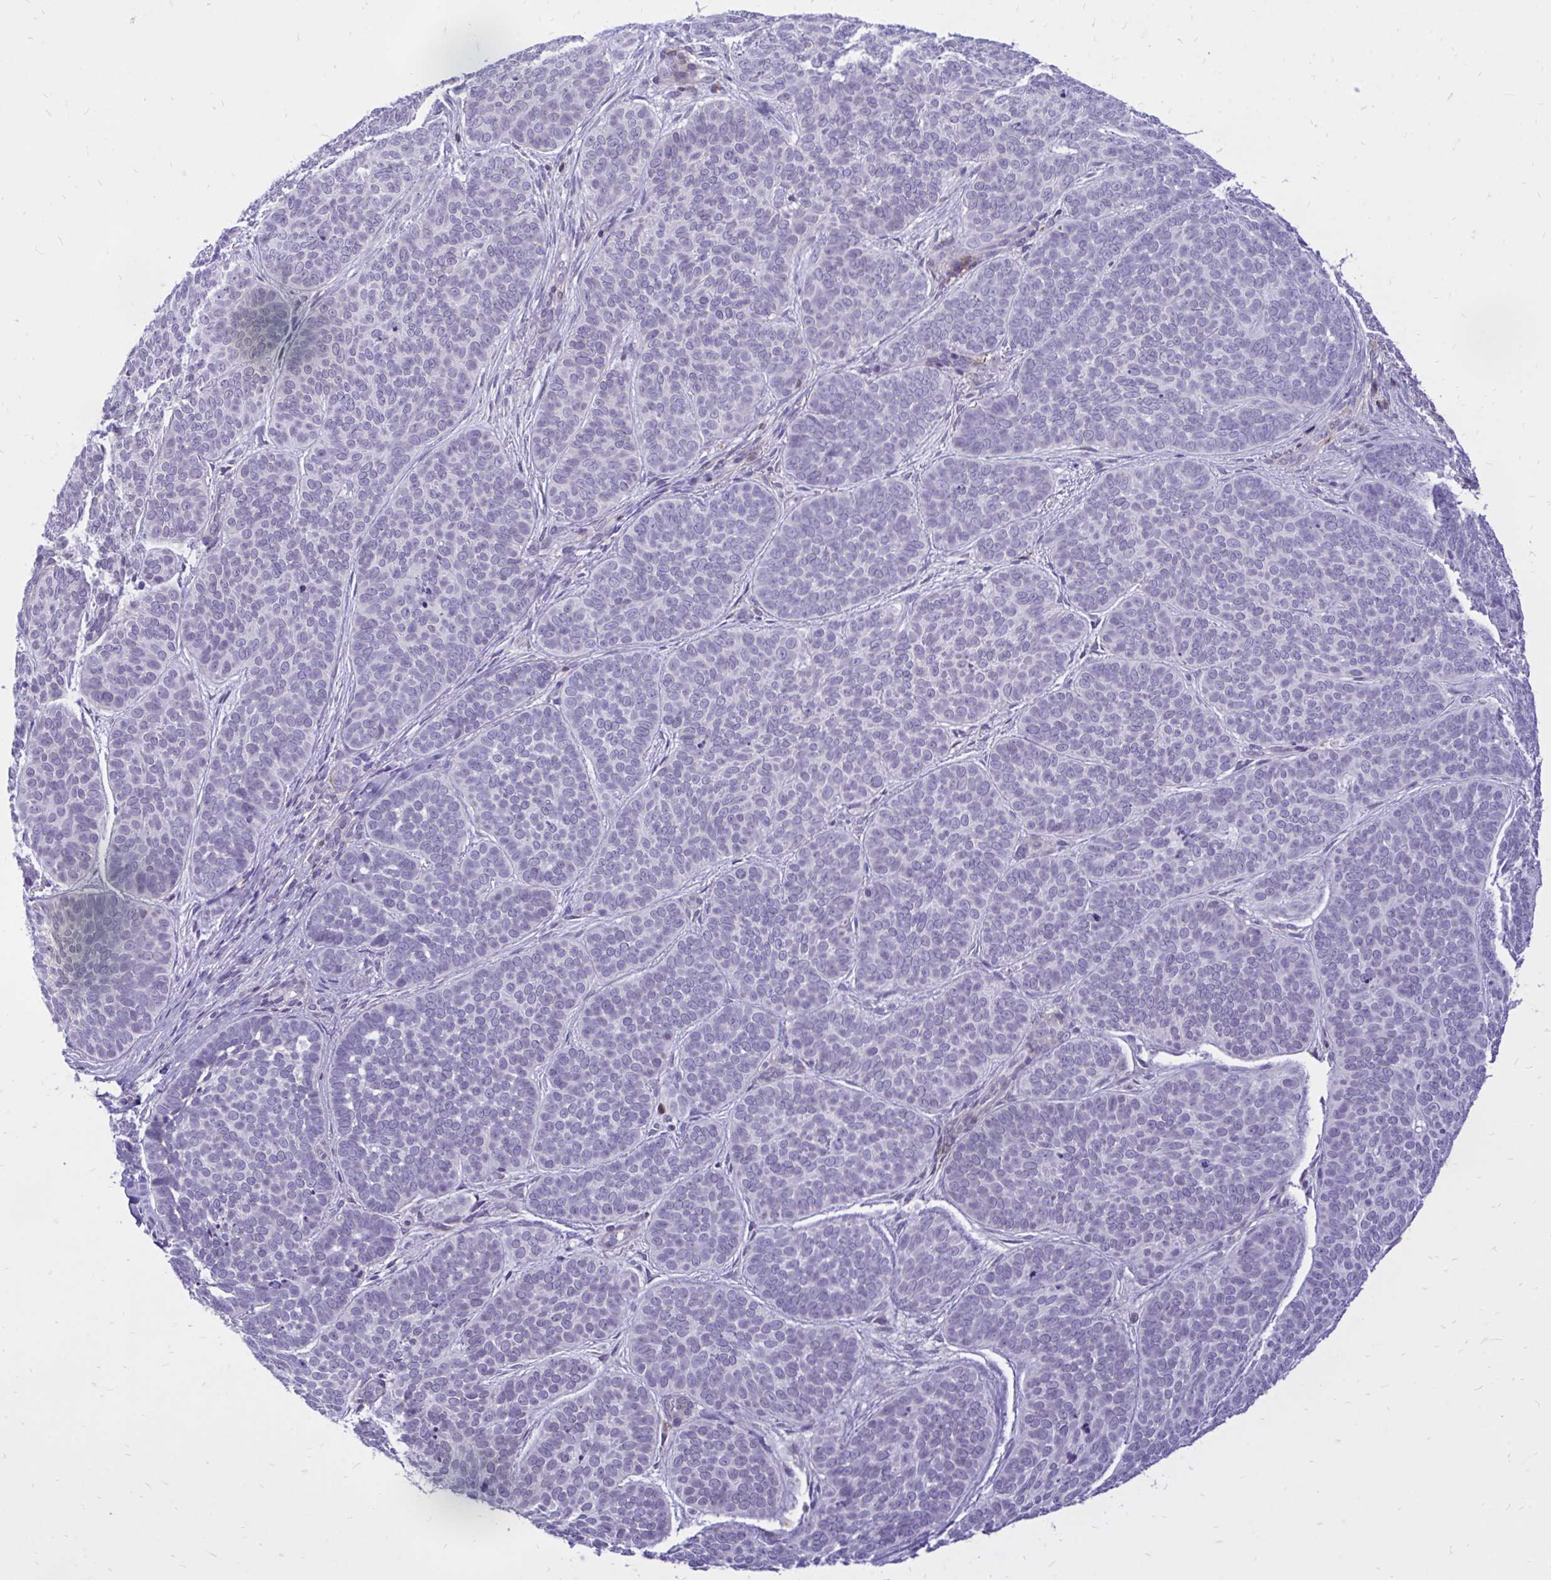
{"staining": {"intensity": "negative", "quantity": "none", "location": "none"}, "tissue": "skin cancer", "cell_type": "Tumor cells", "image_type": "cancer", "snomed": [{"axis": "morphology", "description": "Basal cell carcinoma"}, {"axis": "topography", "description": "Skin"}, {"axis": "topography", "description": "Skin of nose"}], "caption": "Immunohistochemical staining of human basal cell carcinoma (skin) shows no significant staining in tumor cells.", "gene": "CXCL8", "patient": {"sex": "female", "age": 81}}